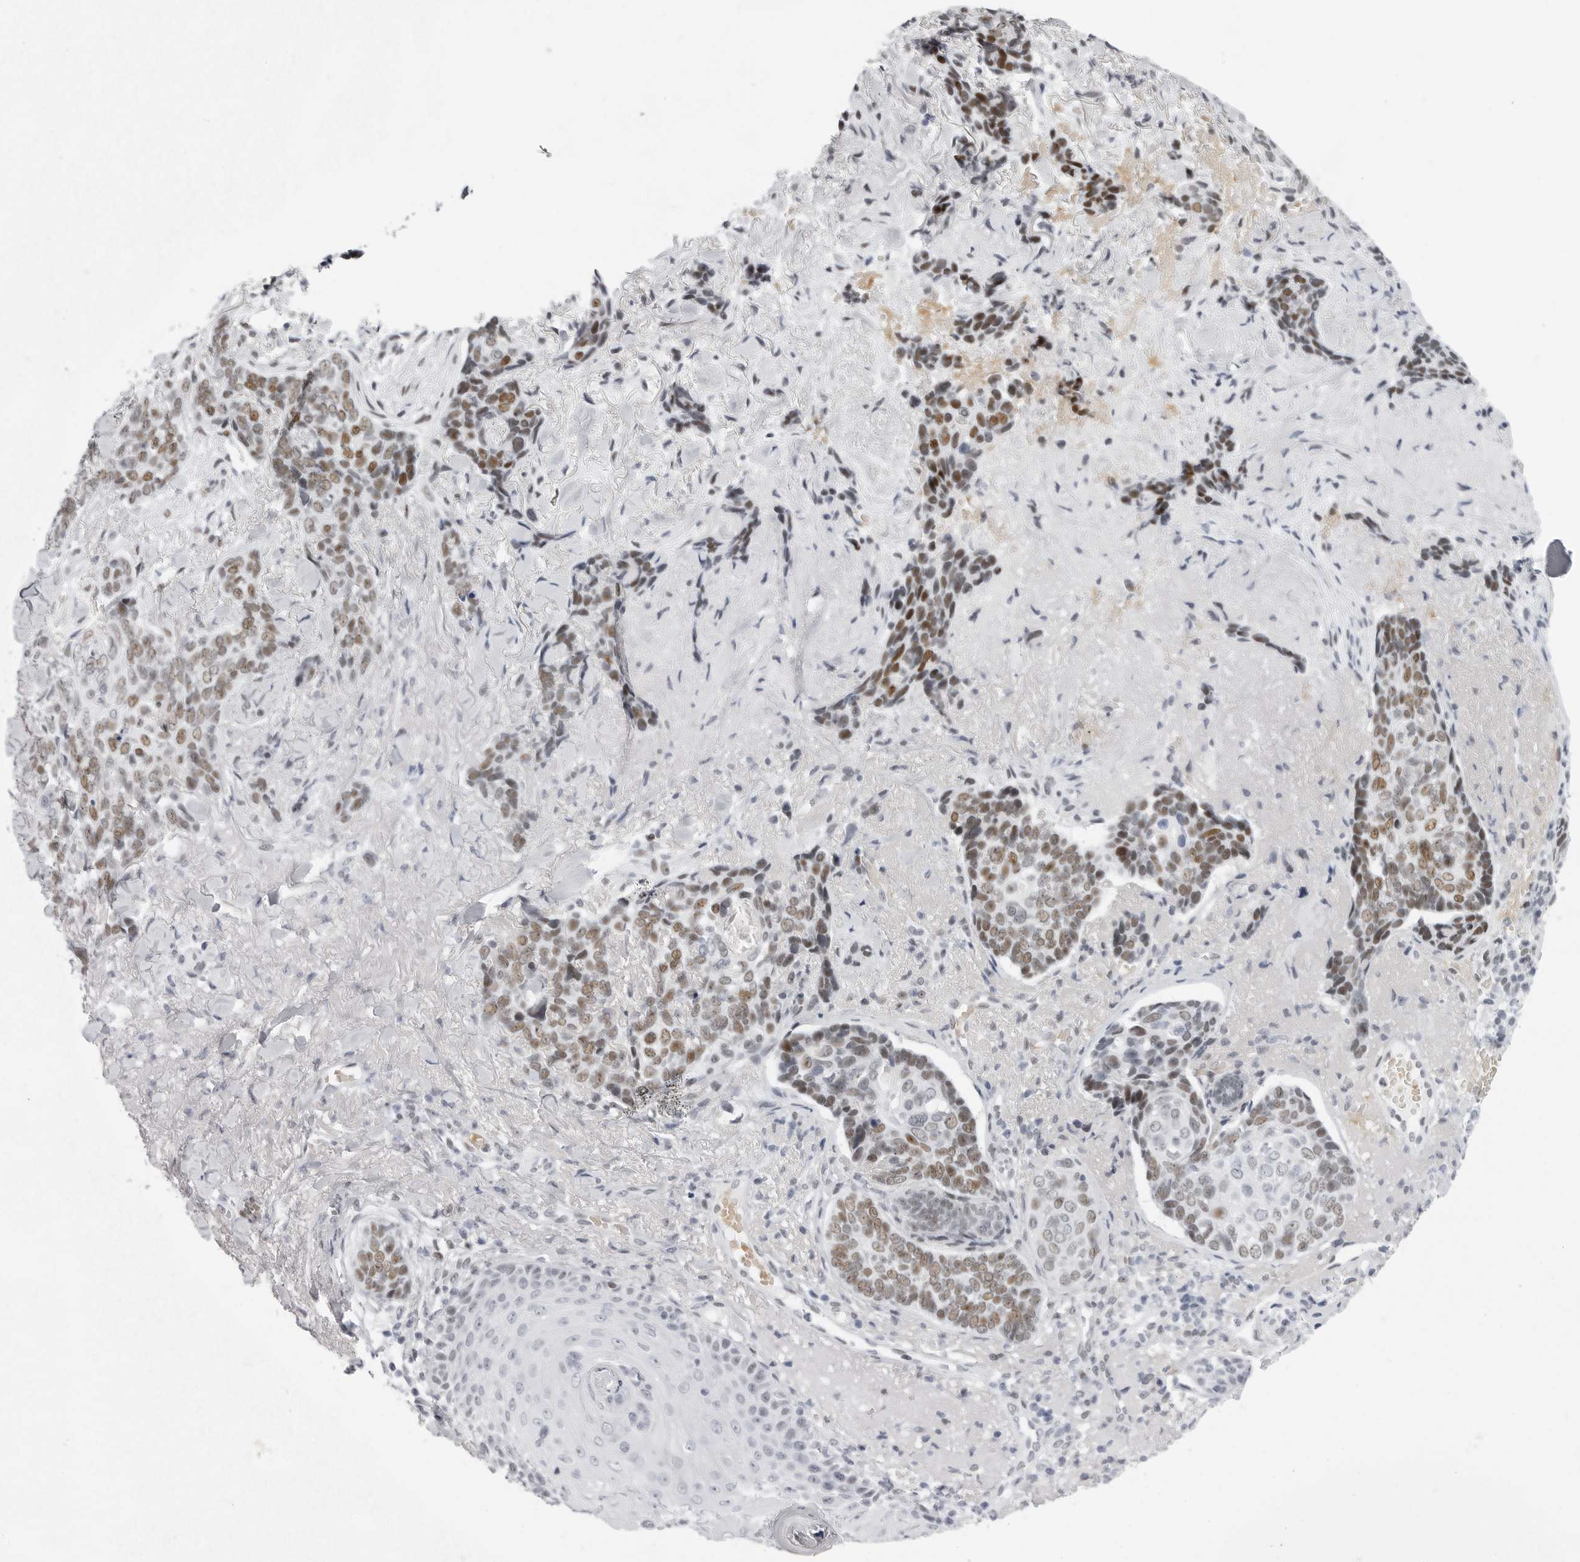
{"staining": {"intensity": "moderate", "quantity": ">75%", "location": "nuclear"}, "tissue": "skin cancer", "cell_type": "Tumor cells", "image_type": "cancer", "snomed": [{"axis": "morphology", "description": "Basal cell carcinoma"}, {"axis": "topography", "description": "Skin"}], "caption": "Approximately >75% of tumor cells in skin cancer reveal moderate nuclear protein expression as visualized by brown immunohistochemical staining.", "gene": "VEZF1", "patient": {"sex": "female", "age": 82}}